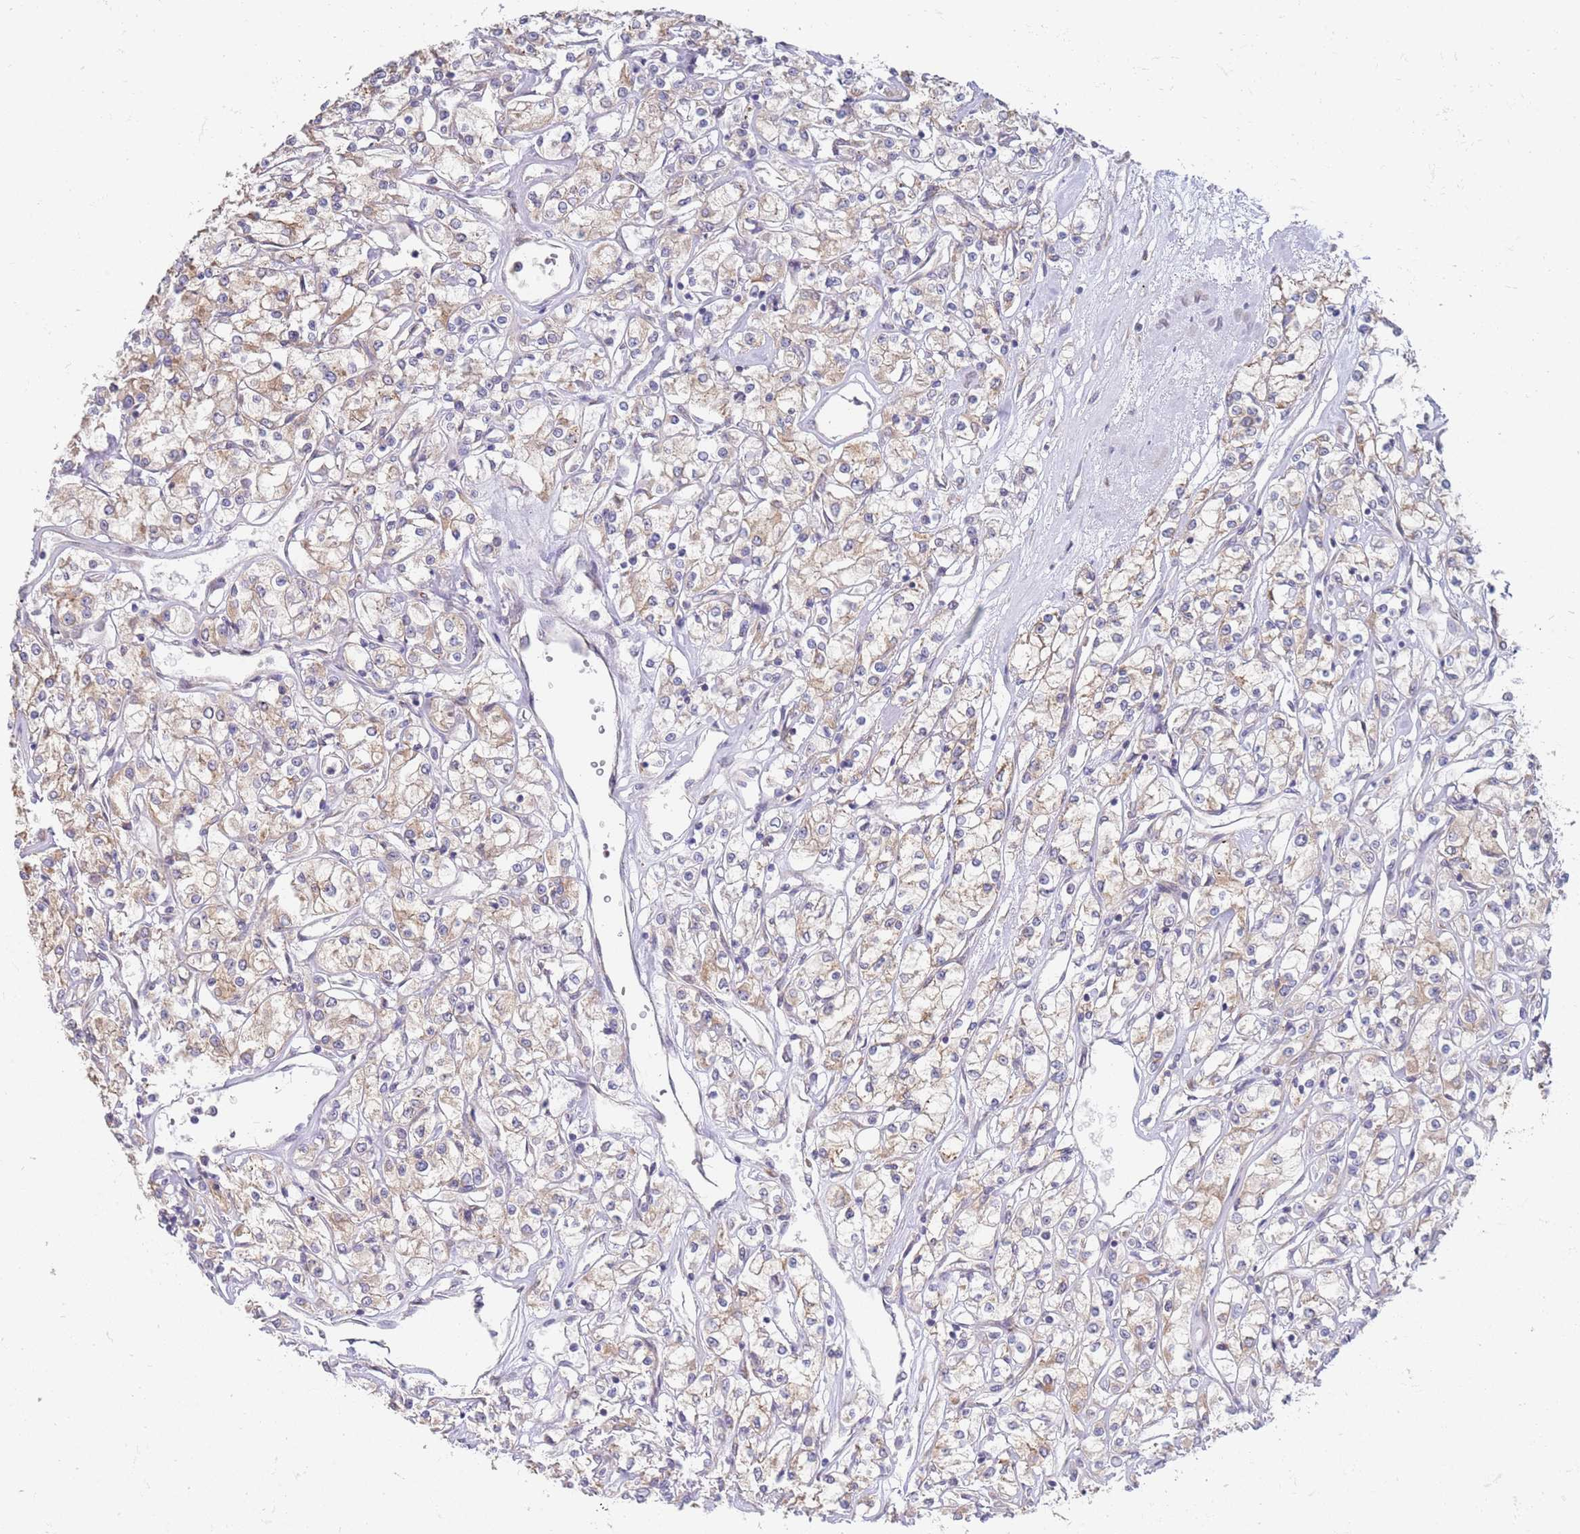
{"staining": {"intensity": "weak", "quantity": "<25%", "location": "cytoplasmic/membranous"}, "tissue": "renal cancer", "cell_type": "Tumor cells", "image_type": "cancer", "snomed": [{"axis": "morphology", "description": "Adenocarcinoma, NOS"}, {"axis": "topography", "description": "Kidney"}], "caption": "Tumor cells show no significant expression in adenocarcinoma (renal). (DAB immunohistochemistry with hematoxylin counter stain).", "gene": "VRK2", "patient": {"sex": "female", "age": 59}}